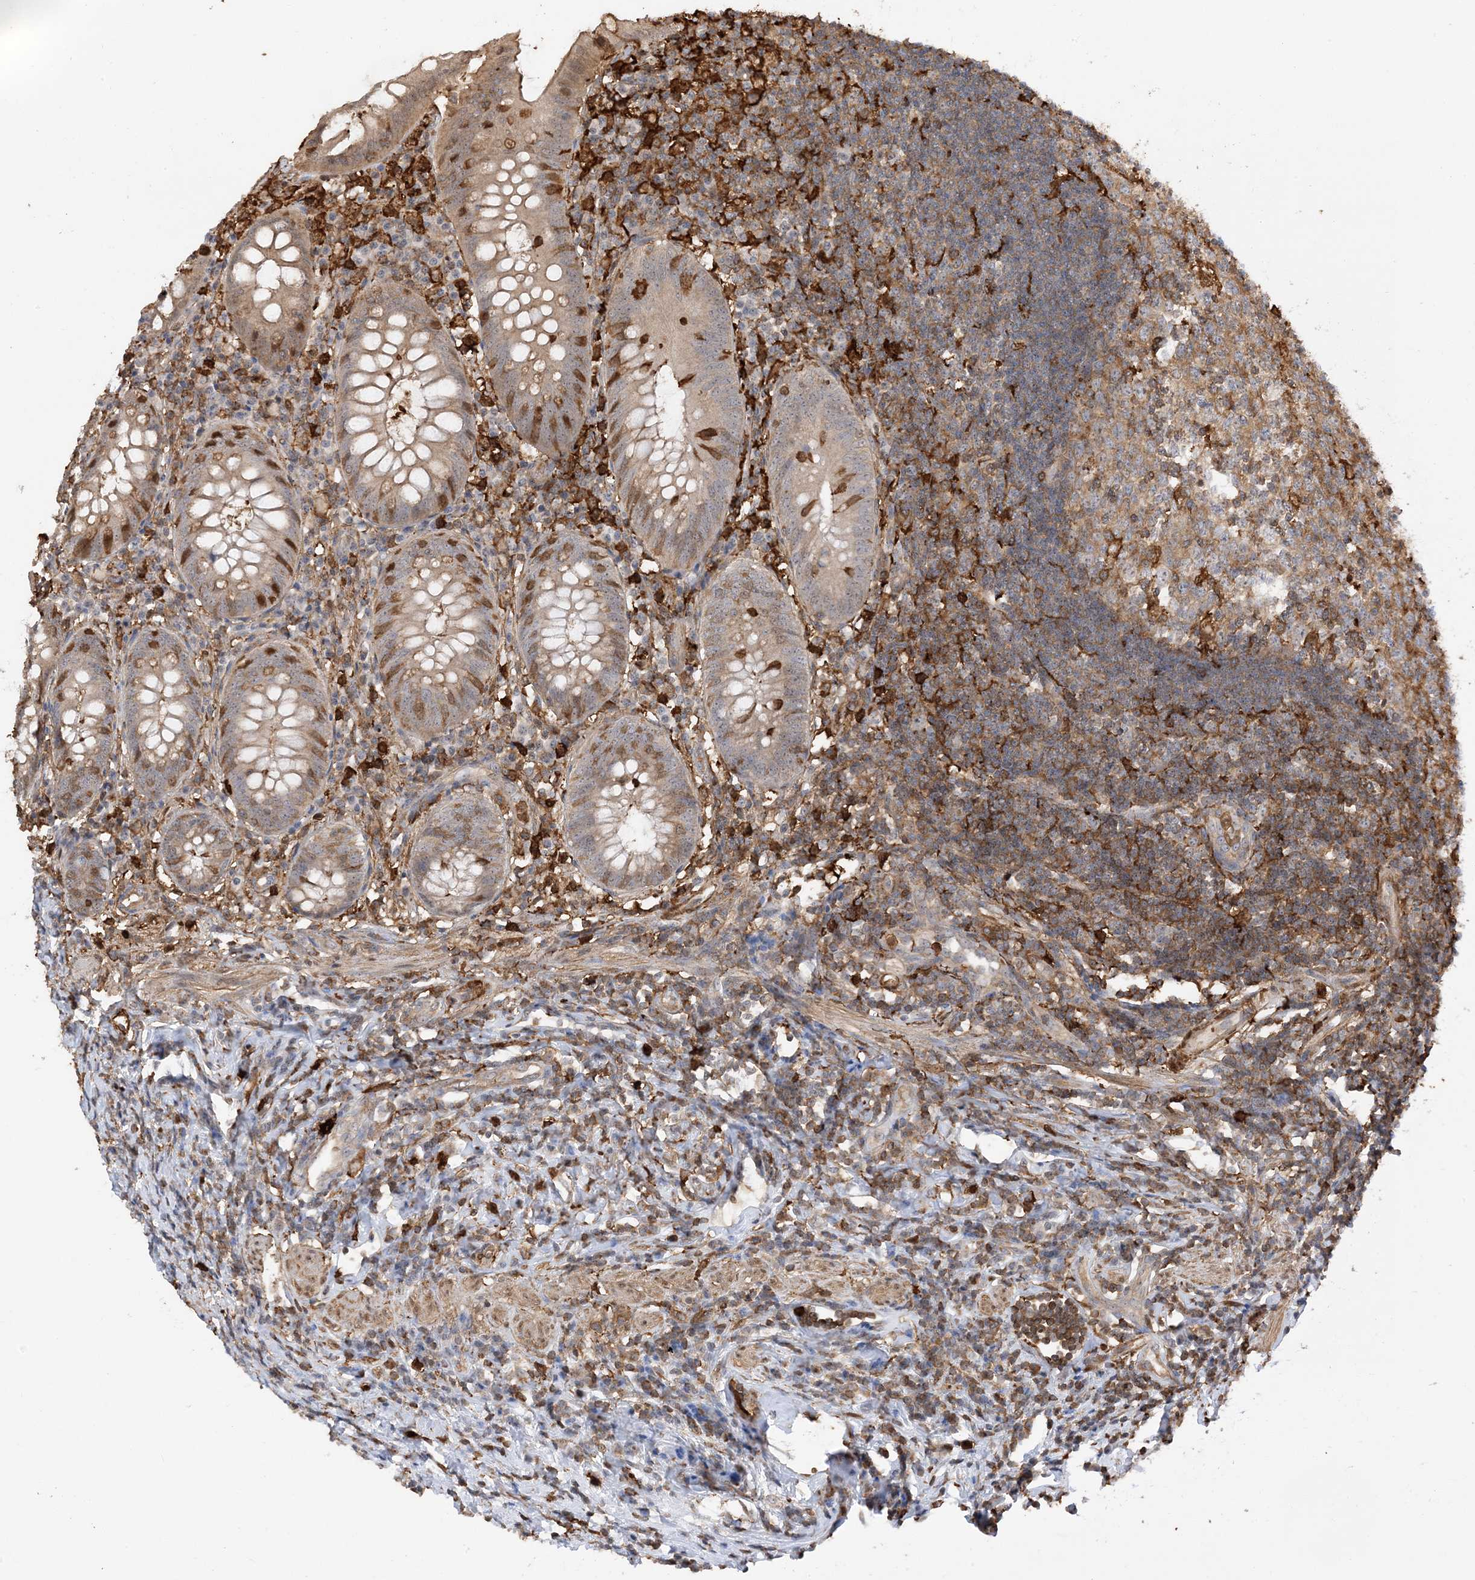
{"staining": {"intensity": "moderate", "quantity": "25%-75%", "location": "cytoplasmic/membranous"}, "tissue": "appendix", "cell_type": "Glandular cells", "image_type": "normal", "snomed": [{"axis": "morphology", "description": "Normal tissue, NOS"}, {"axis": "topography", "description": "Appendix"}], "caption": "IHC (DAB) staining of normal appendix displays moderate cytoplasmic/membranous protein positivity in about 25%-75% of glandular cells. (DAB (3,3'-diaminobenzidine) IHC, brown staining for protein, blue staining for nuclei).", "gene": "PHACTR2", "patient": {"sex": "female", "age": 54}}